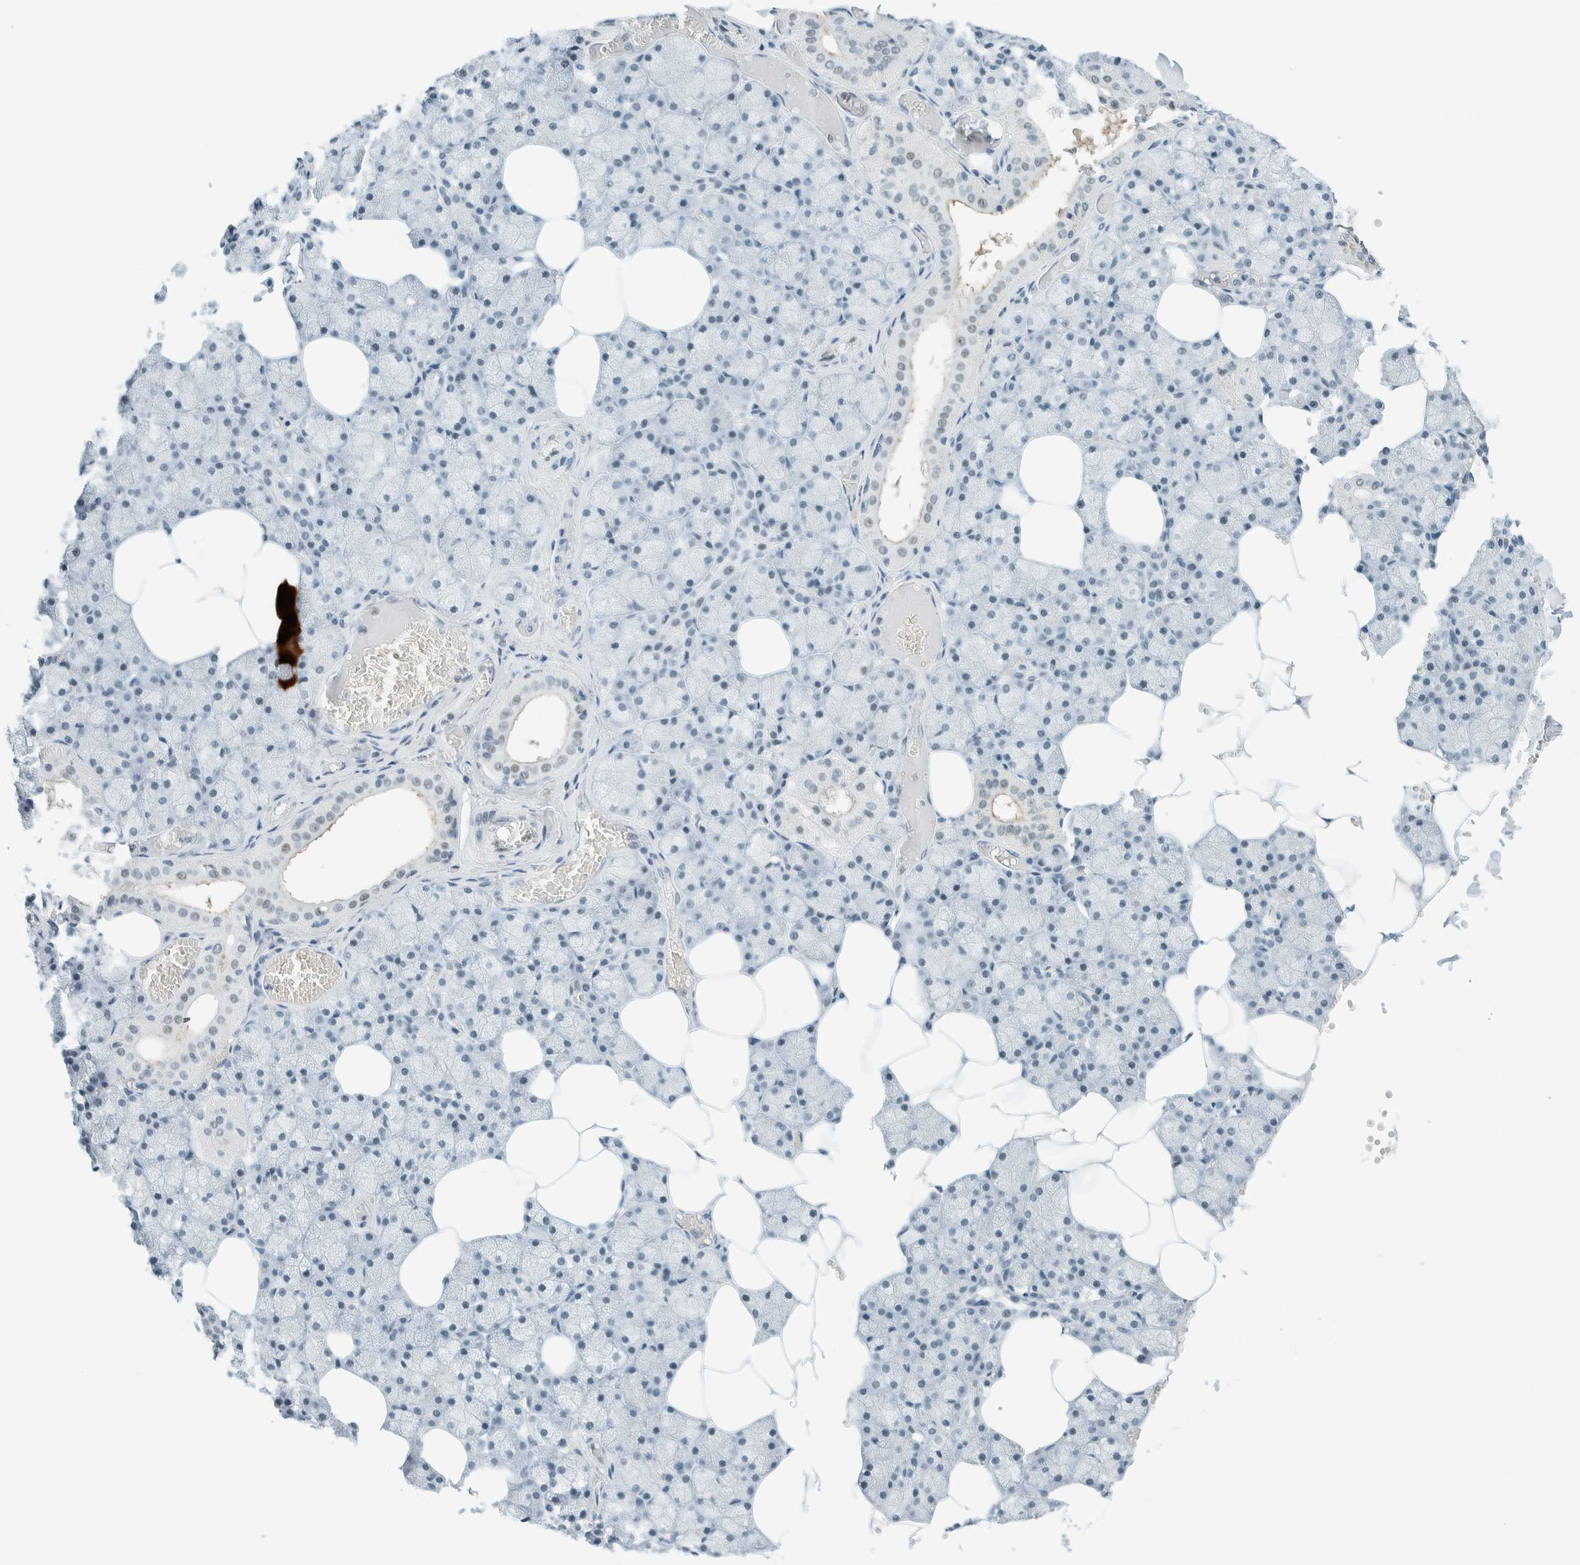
{"staining": {"intensity": "weak", "quantity": "<25%", "location": "nuclear"}, "tissue": "salivary gland", "cell_type": "Glandular cells", "image_type": "normal", "snomed": [{"axis": "morphology", "description": "Normal tissue, NOS"}, {"axis": "topography", "description": "Salivary gland"}], "caption": "This histopathology image is of benign salivary gland stained with immunohistochemistry to label a protein in brown with the nuclei are counter-stained blue. There is no expression in glandular cells.", "gene": "CYSRT1", "patient": {"sex": "male", "age": 62}}